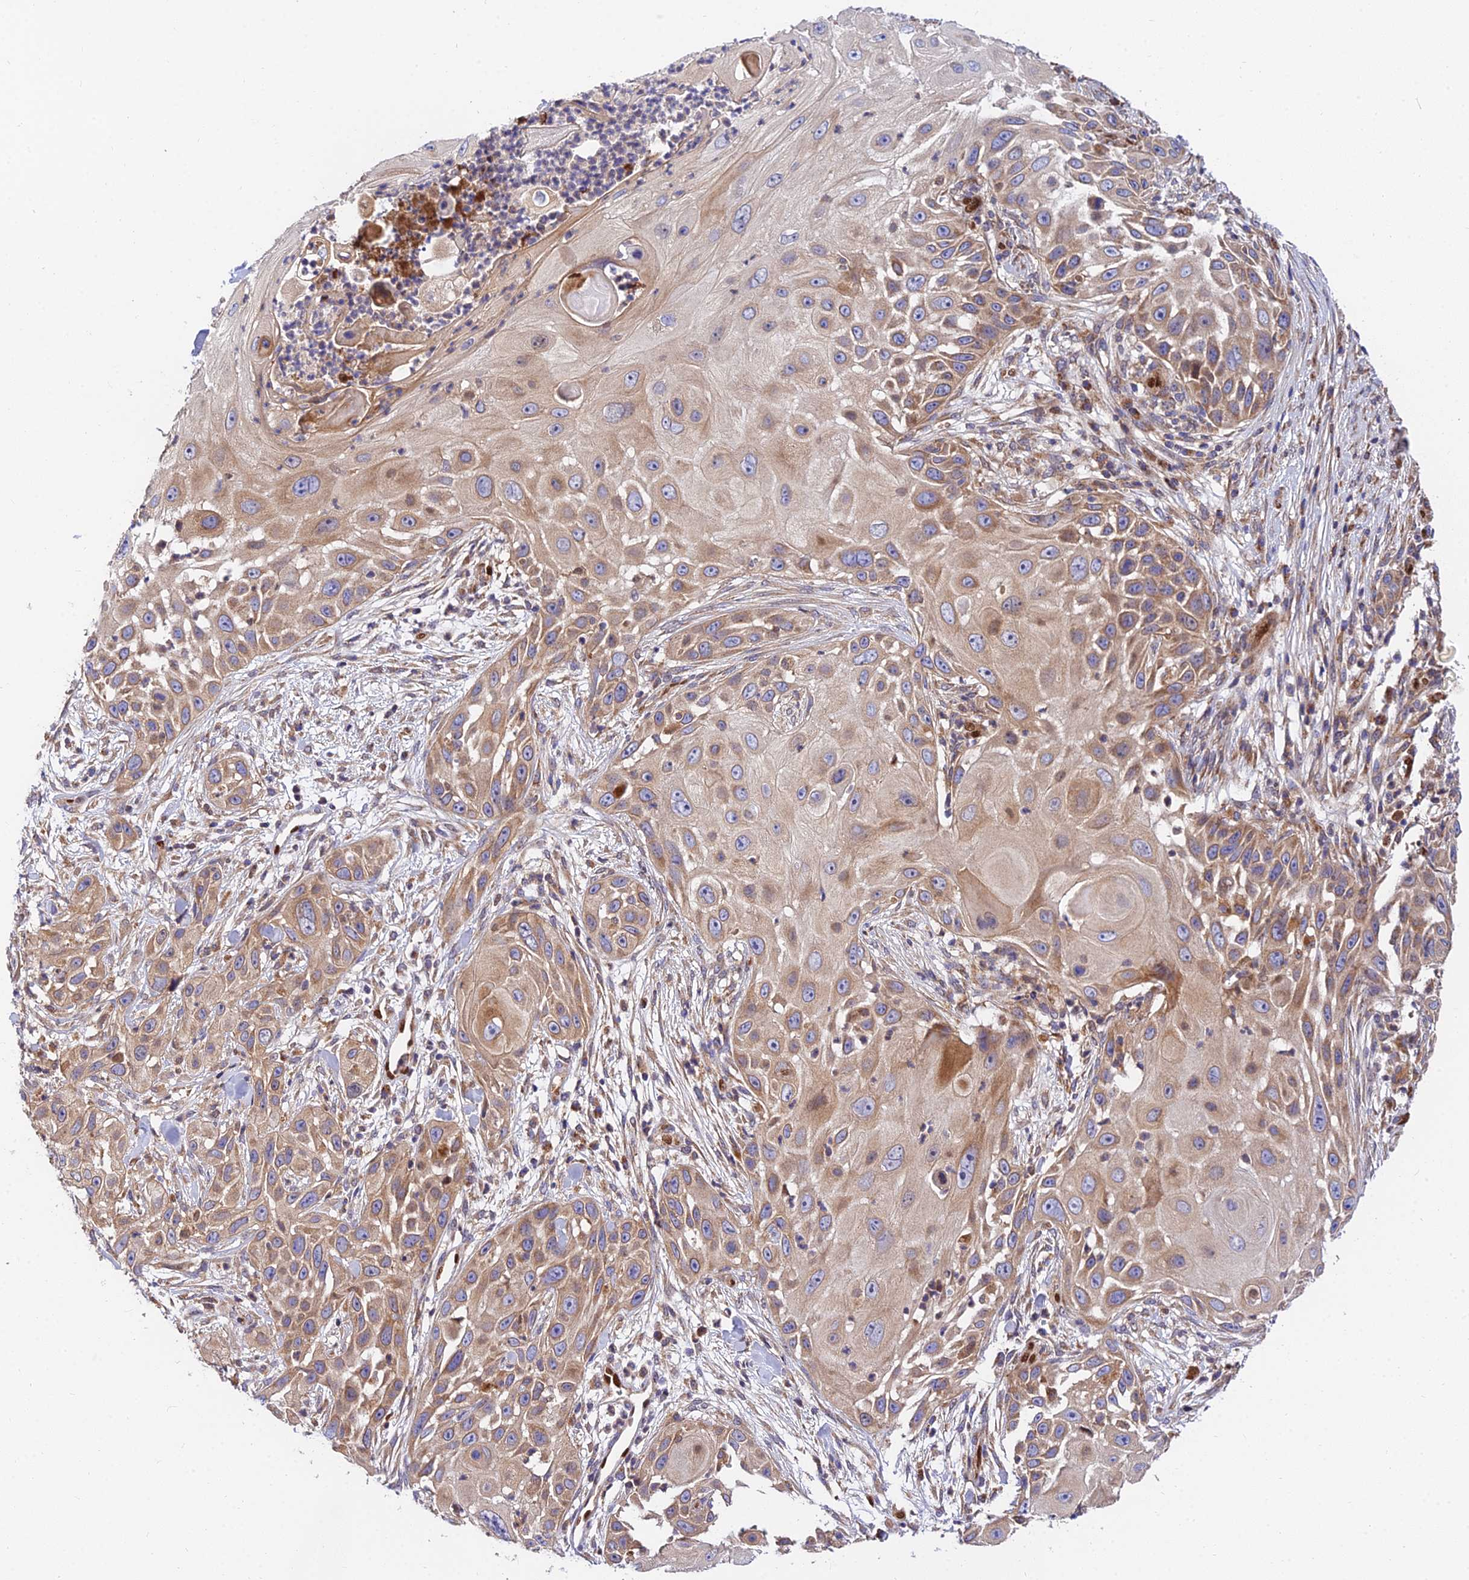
{"staining": {"intensity": "moderate", "quantity": ">75%", "location": "cytoplasmic/membranous"}, "tissue": "skin cancer", "cell_type": "Tumor cells", "image_type": "cancer", "snomed": [{"axis": "morphology", "description": "Squamous cell carcinoma, NOS"}, {"axis": "topography", "description": "Skin"}], "caption": "Immunohistochemical staining of human skin squamous cell carcinoma demonstrates medium levels of moderate cytoplasmic/membranous protein expression in about >75% of tumor cells. The protein is stained brown, and the nuclei are stained in blue (DAB IHC with brightfield microscopy, high magnification).", "gene": "PODNL1", "patient": {"sex": "female", "age": 44}}